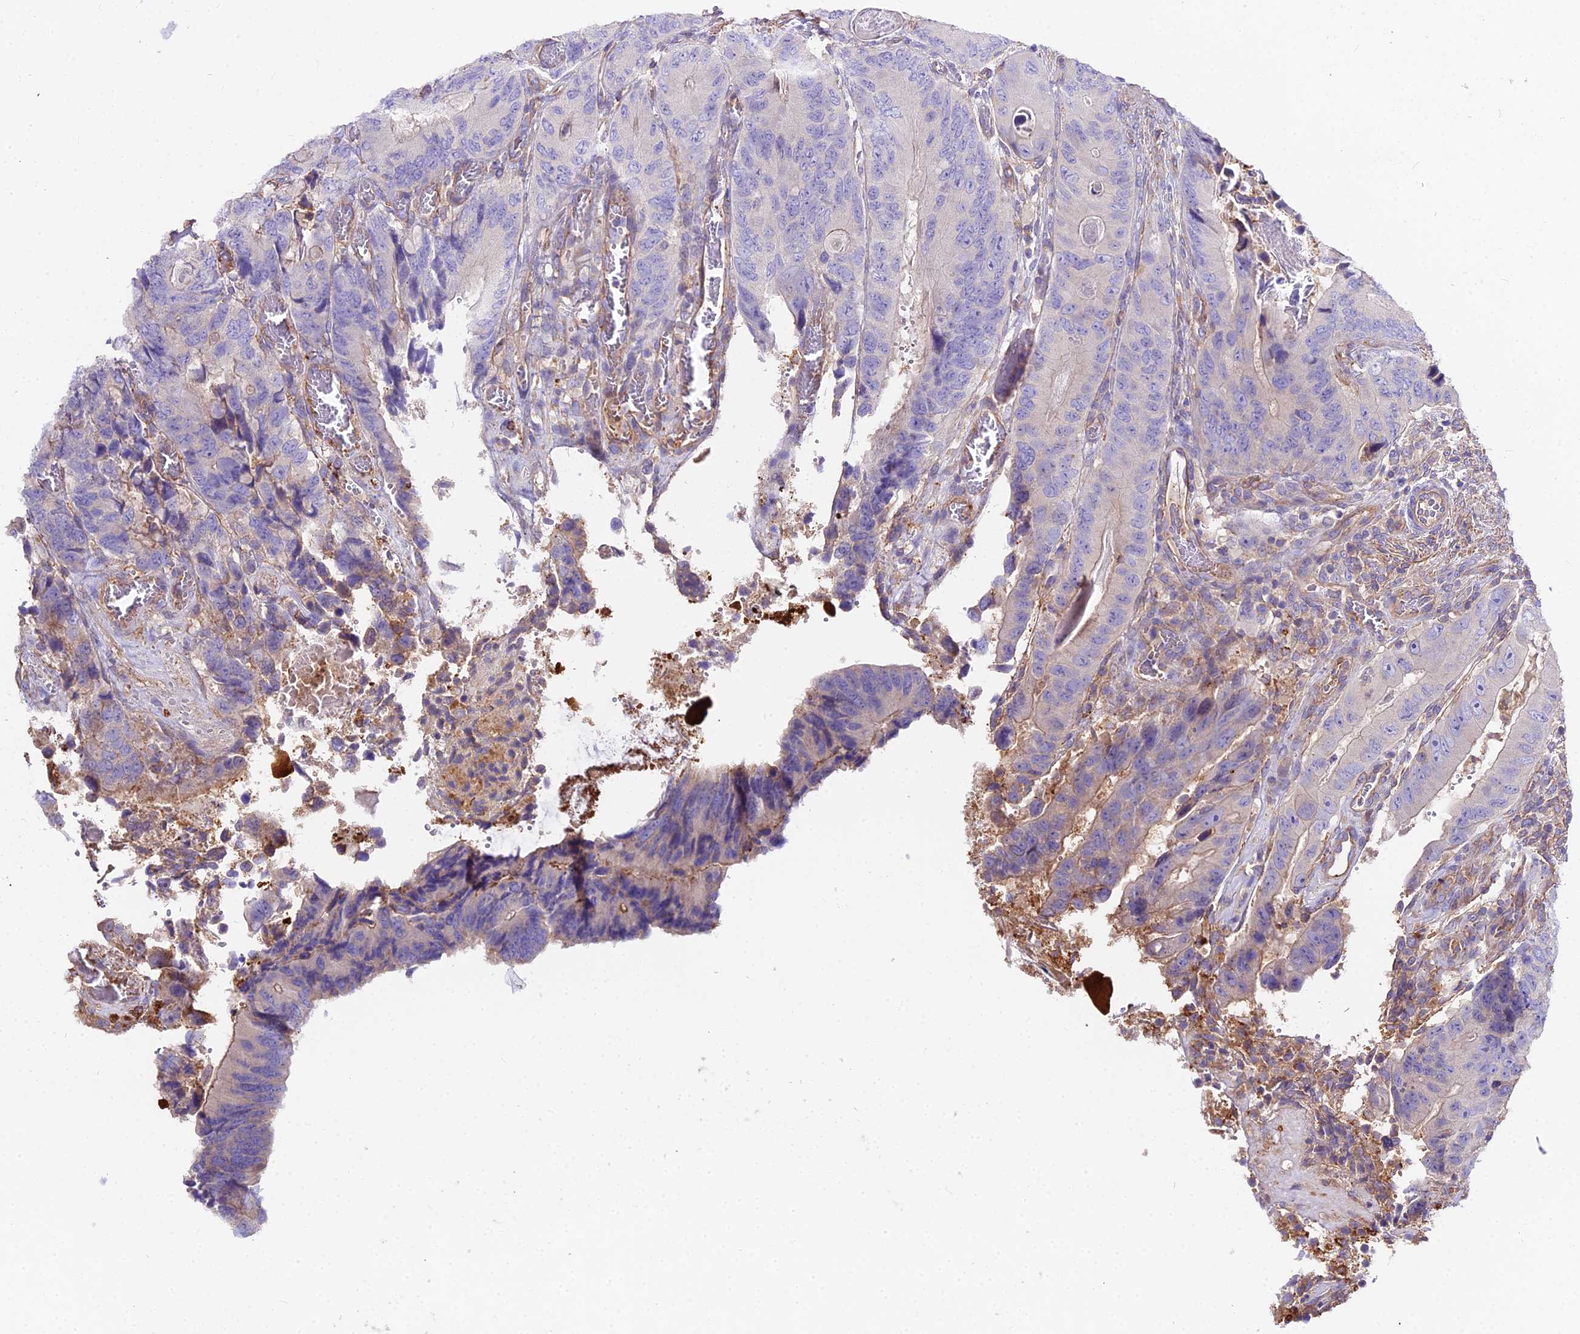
{"staining": {"intensity": "negative", "quantity": "none", "location": "none"}, "tissue": "colorectal cancer", "cell_type": "Tumor cells", "image_type": "cancer", "snomed": [{"axis": "morphology", "description": "Adenocarcinoma, NOS"}, {"axis": "topography", "description": "Colon"}], "caption": "Immunohistochemistry (IHC) micrograph of colorectal adenocarcinoma stained for a protein (brown), which reveals no staining in tumor cells. Brightfield microscopy of immunohistochemistry (IHC) stained with DAB (brown) and hematoxylin (blue), captured at high magnification.", "gene": "GLYAT", "patient": {"sex": "male", "age": 84}}